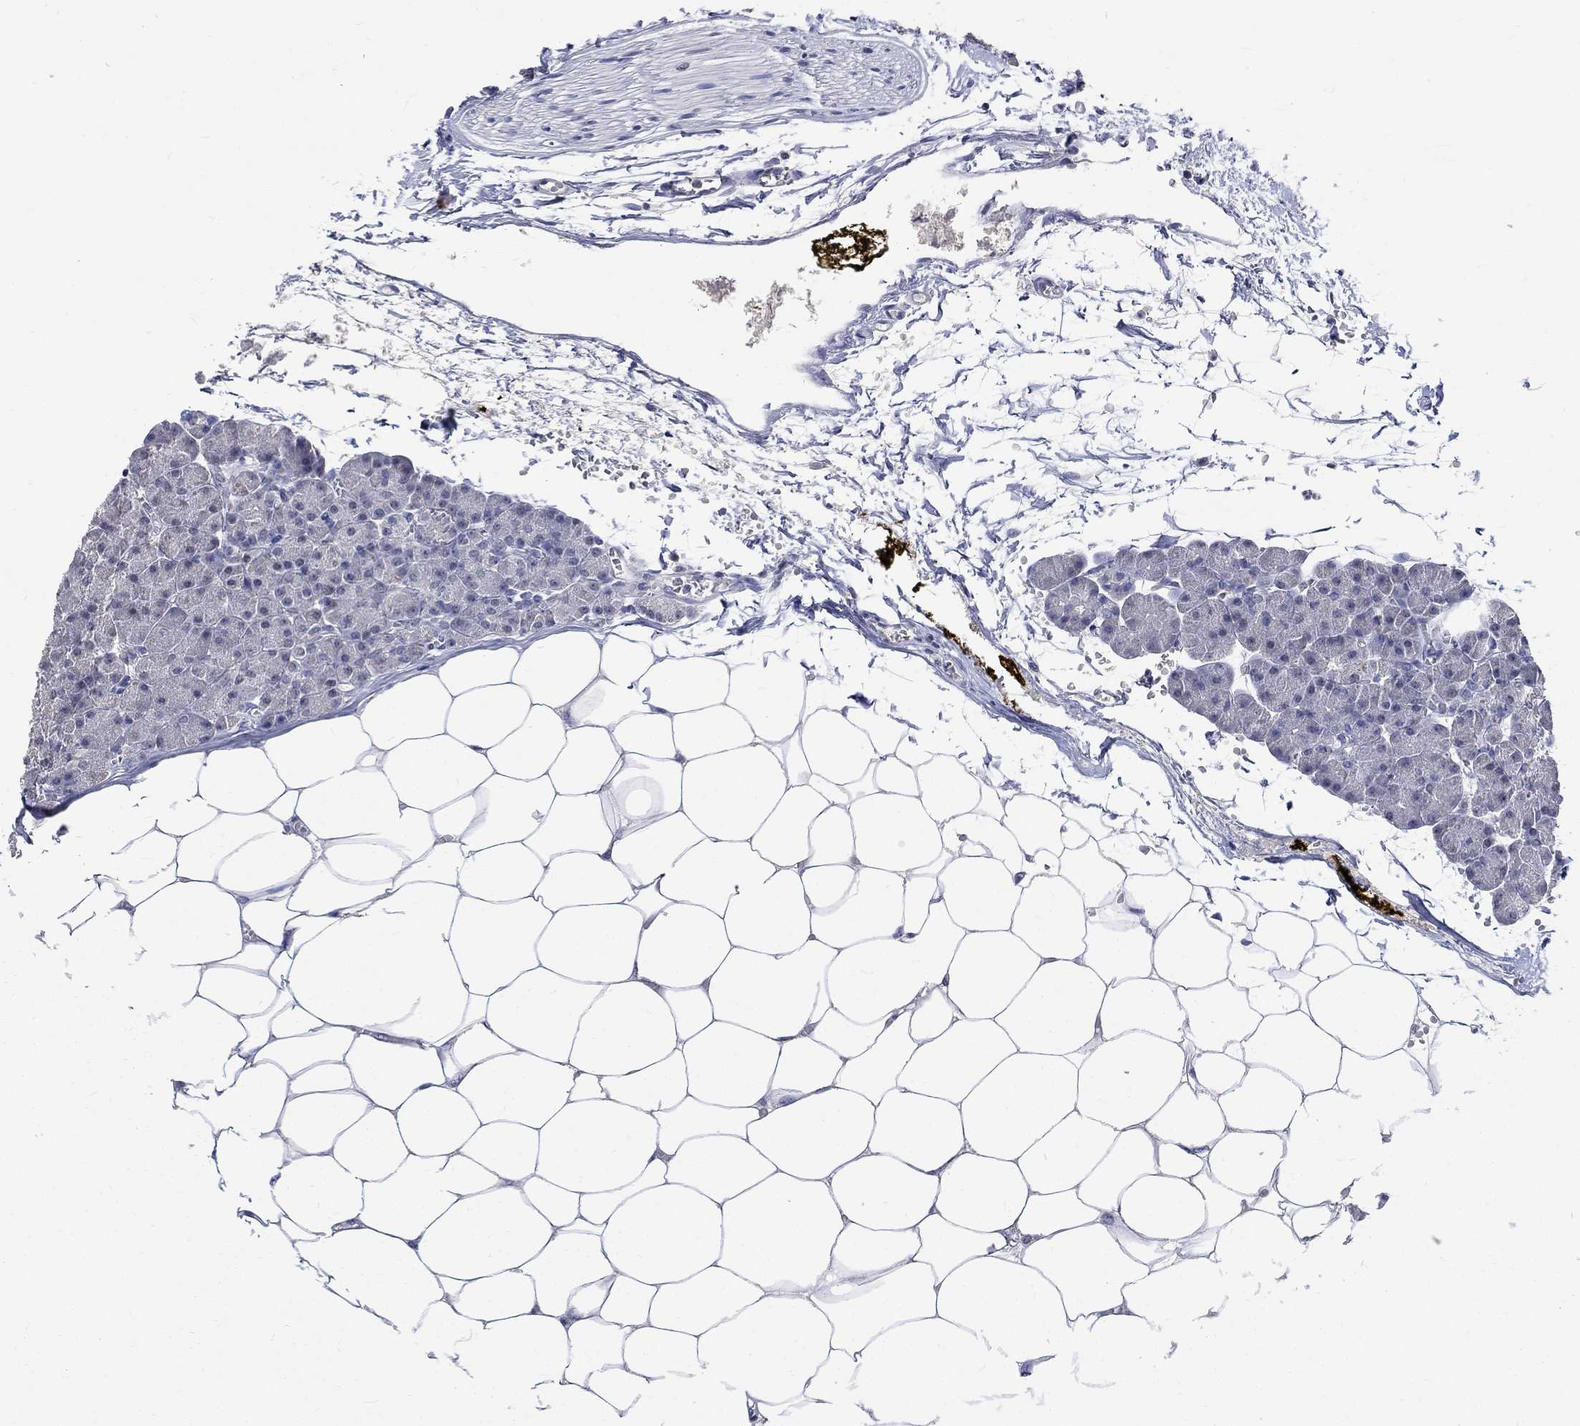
{"staining": {"intensity": "negative", "quantity": "none", "location": "none"}, "tissue": "pancreas", "cell_type": "Exocrine glandular cells", "image_type": "normal", "snomed": [{"axis": "morphology", "description": "Normal tissue, NOS"}, {"axis": "topography", "description": "Pancreas"}], "caption": "Immunohistochemical staining of normal pancreas demonstrates no significant expression in exocrine glandular cells.", "gene": "ZBTB18", "patient": {"sex": "female", "age": 45}}